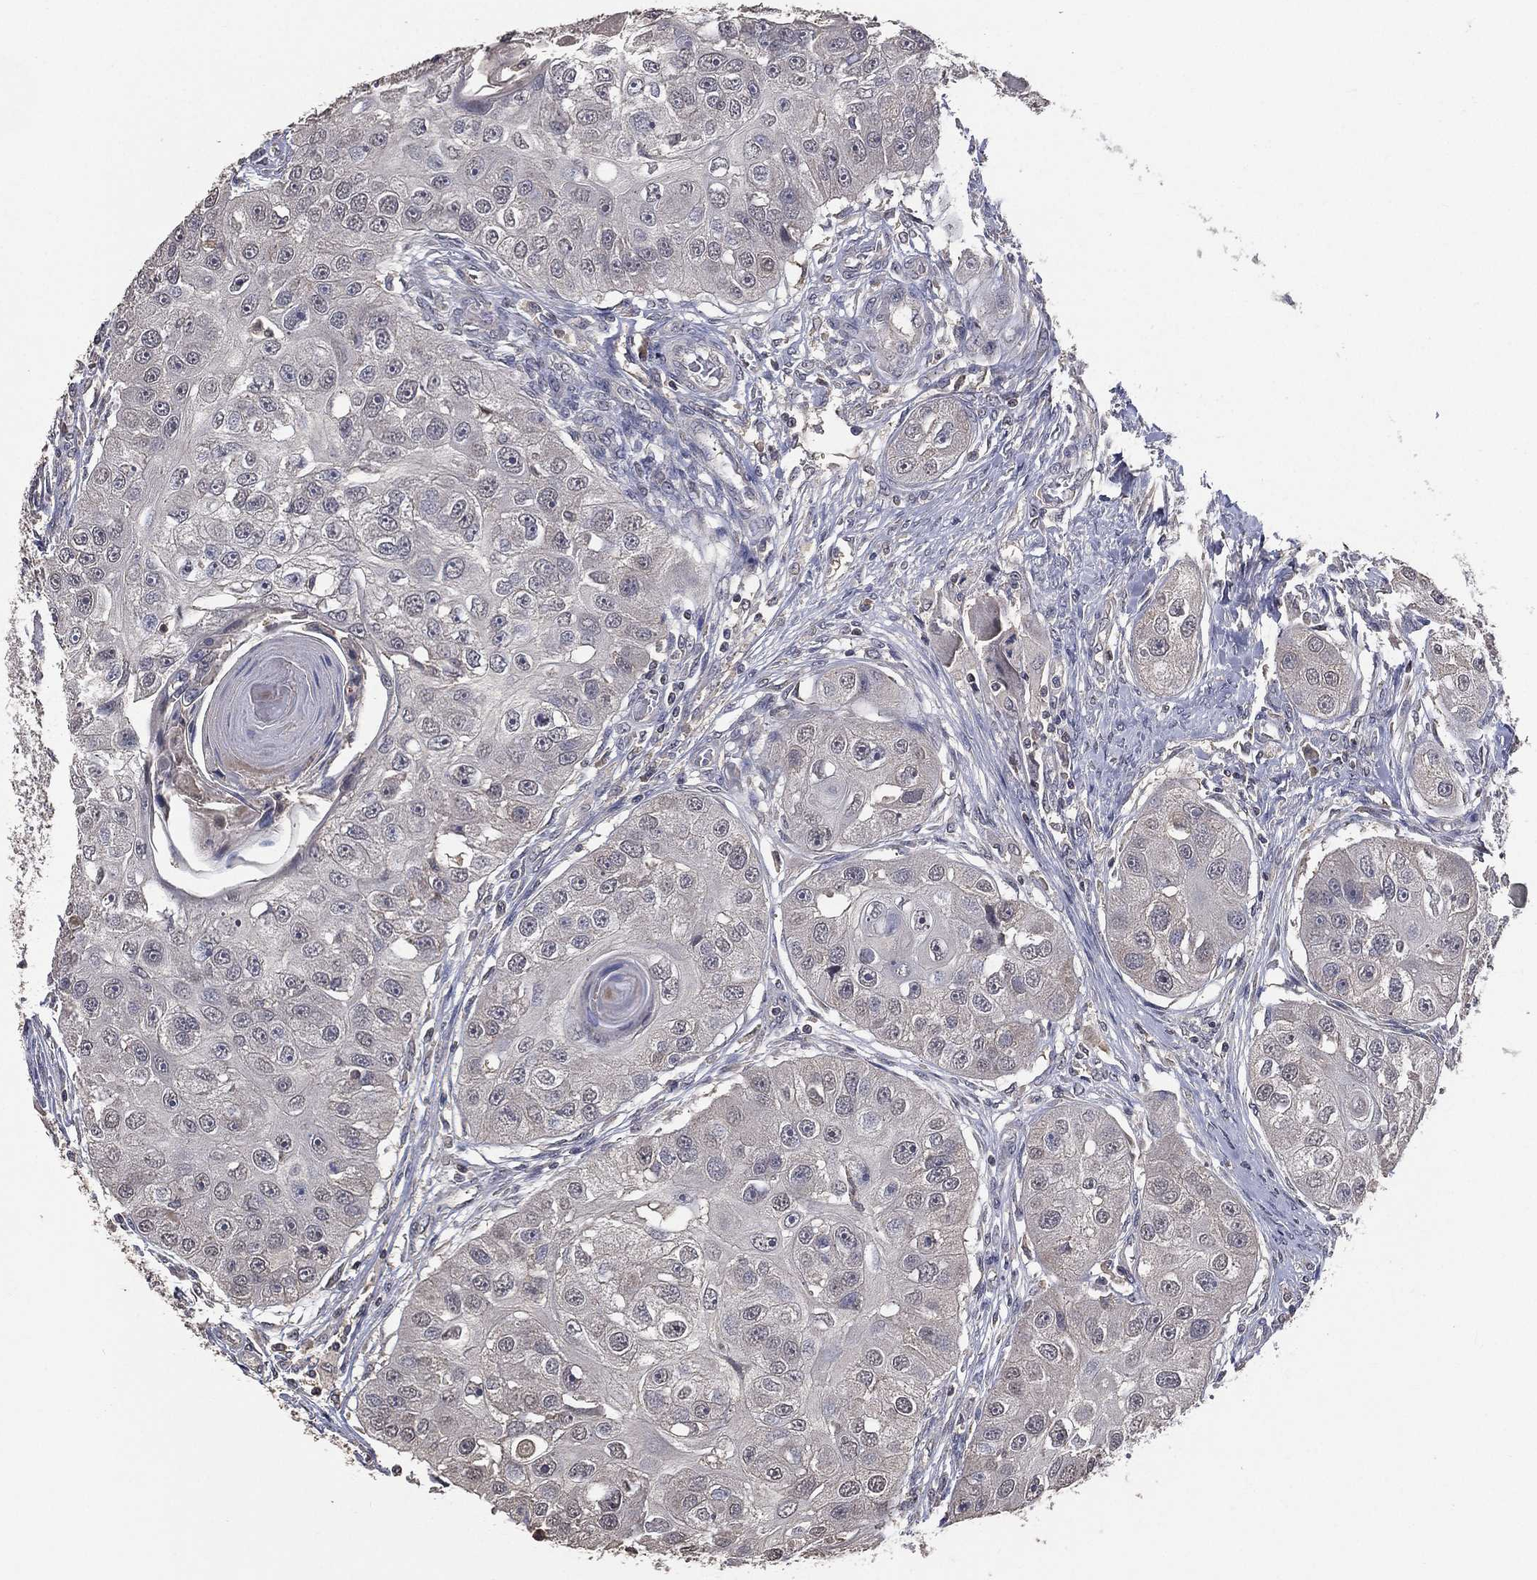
{"staining": {"intensity": "negative", "quantity": "none", "location": "none"}, "tissue": "head and neck cancer", "cell_type": "Tumor cells", "image_type": "cancer", "snomed": [{"axis": "morphology", "description": "Normal tissue, NOS"}, {"axis": "morphology", "description": "Squamous cell carcinoma, NOS"}, {"axis": "topography", "description": "Skeletal muscle"}, {"axis": "topography", "description": "Head-Neck"}], "caption": "This is an IHC photomicrograph of human head and neck cancer (squamous cell carcinoma). There is no staining in tumor cells.", "gene": "SNAP25", "patient": {"sex": "male", "age": 51}}